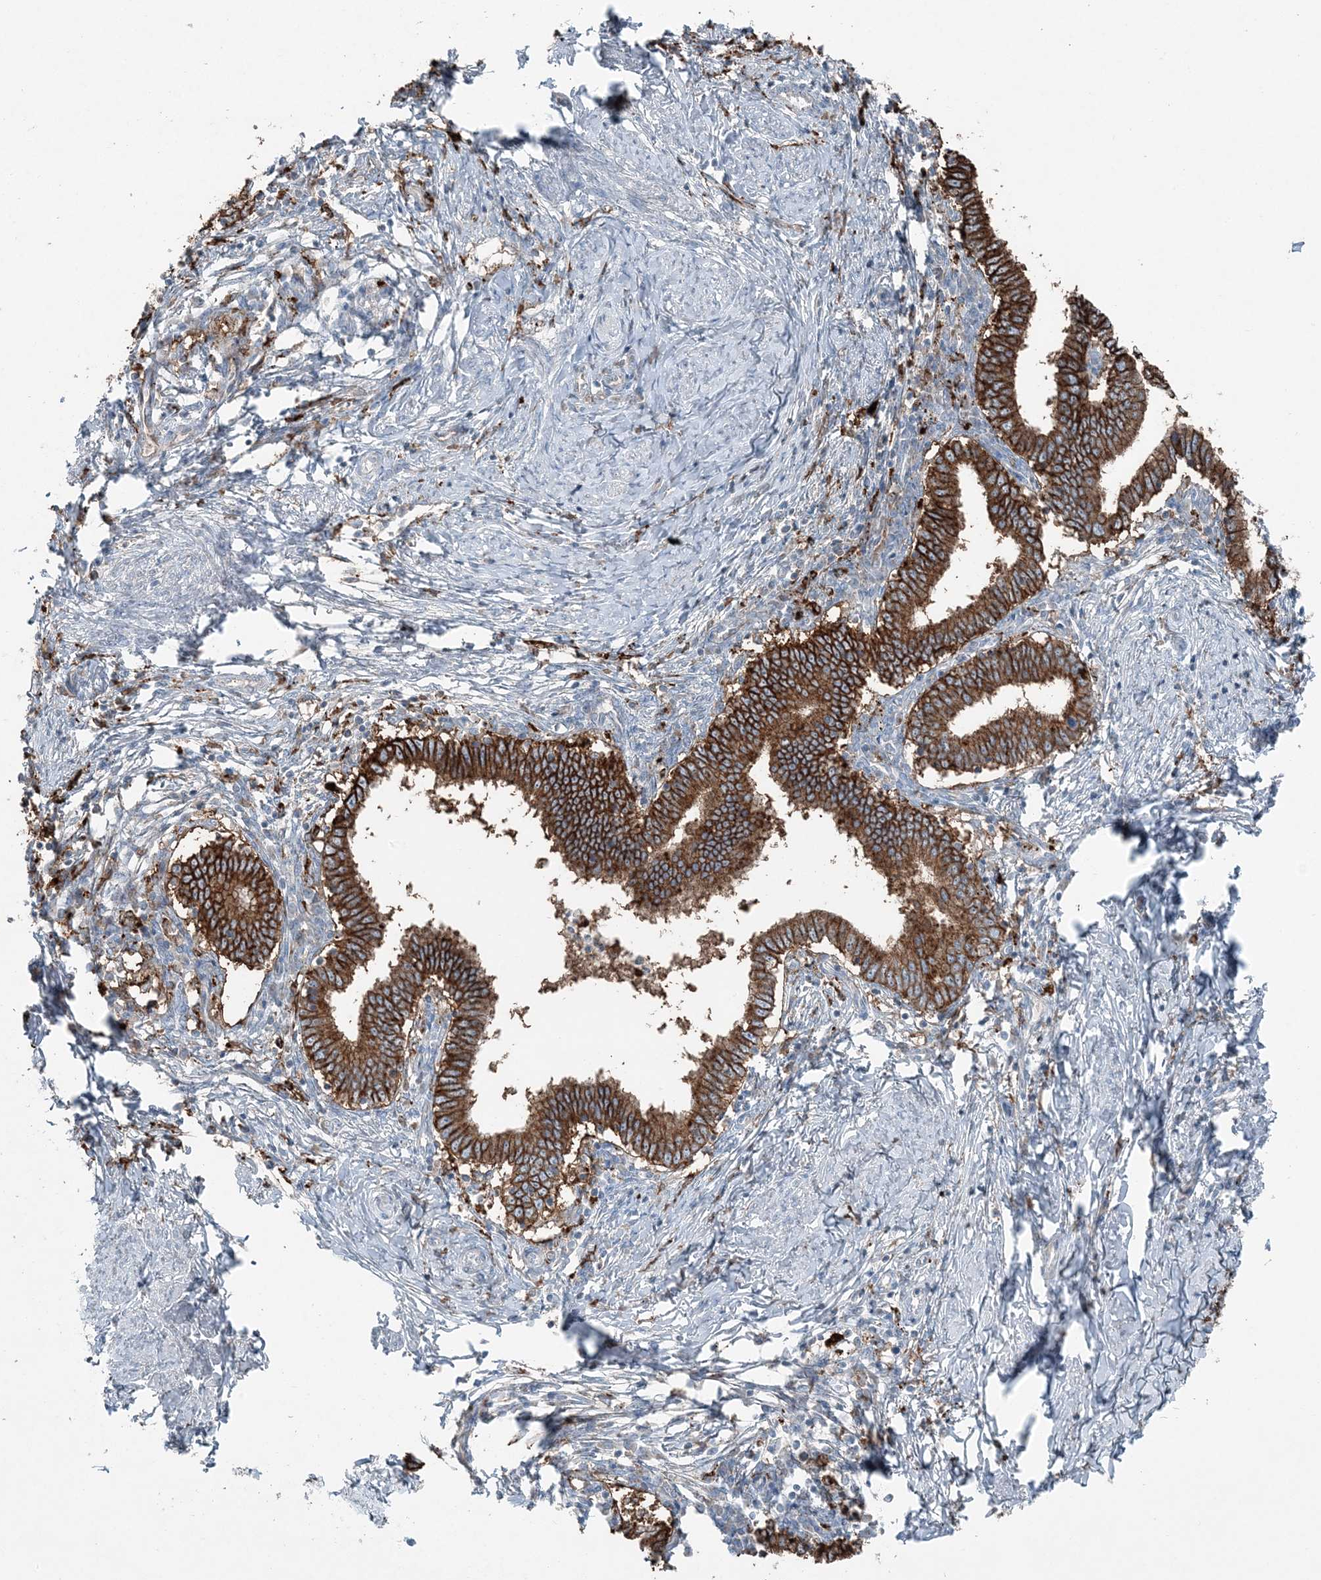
{"staining": {"intensity": "strong", "quantity": ">75%", "location": "cytoplasmic/membranous"}, "tissue": "cervical cancer", "cell_type": "Tumor cells", "image_type": "cancer", "snomed": [{"axis": "morphology", "description": "Adenocarcinoma, NOS"}, {"axis": "topography", "description": "Cervix"}], "caption": "Adenocarcinoma (cervical) was stained to show a protein in brown. There is high levels of strong cytoplasmic/membranous positivity in approximately >75% of tumor cells.", "gene": "KY", "patient": {"sex": "female", "age": 36}}